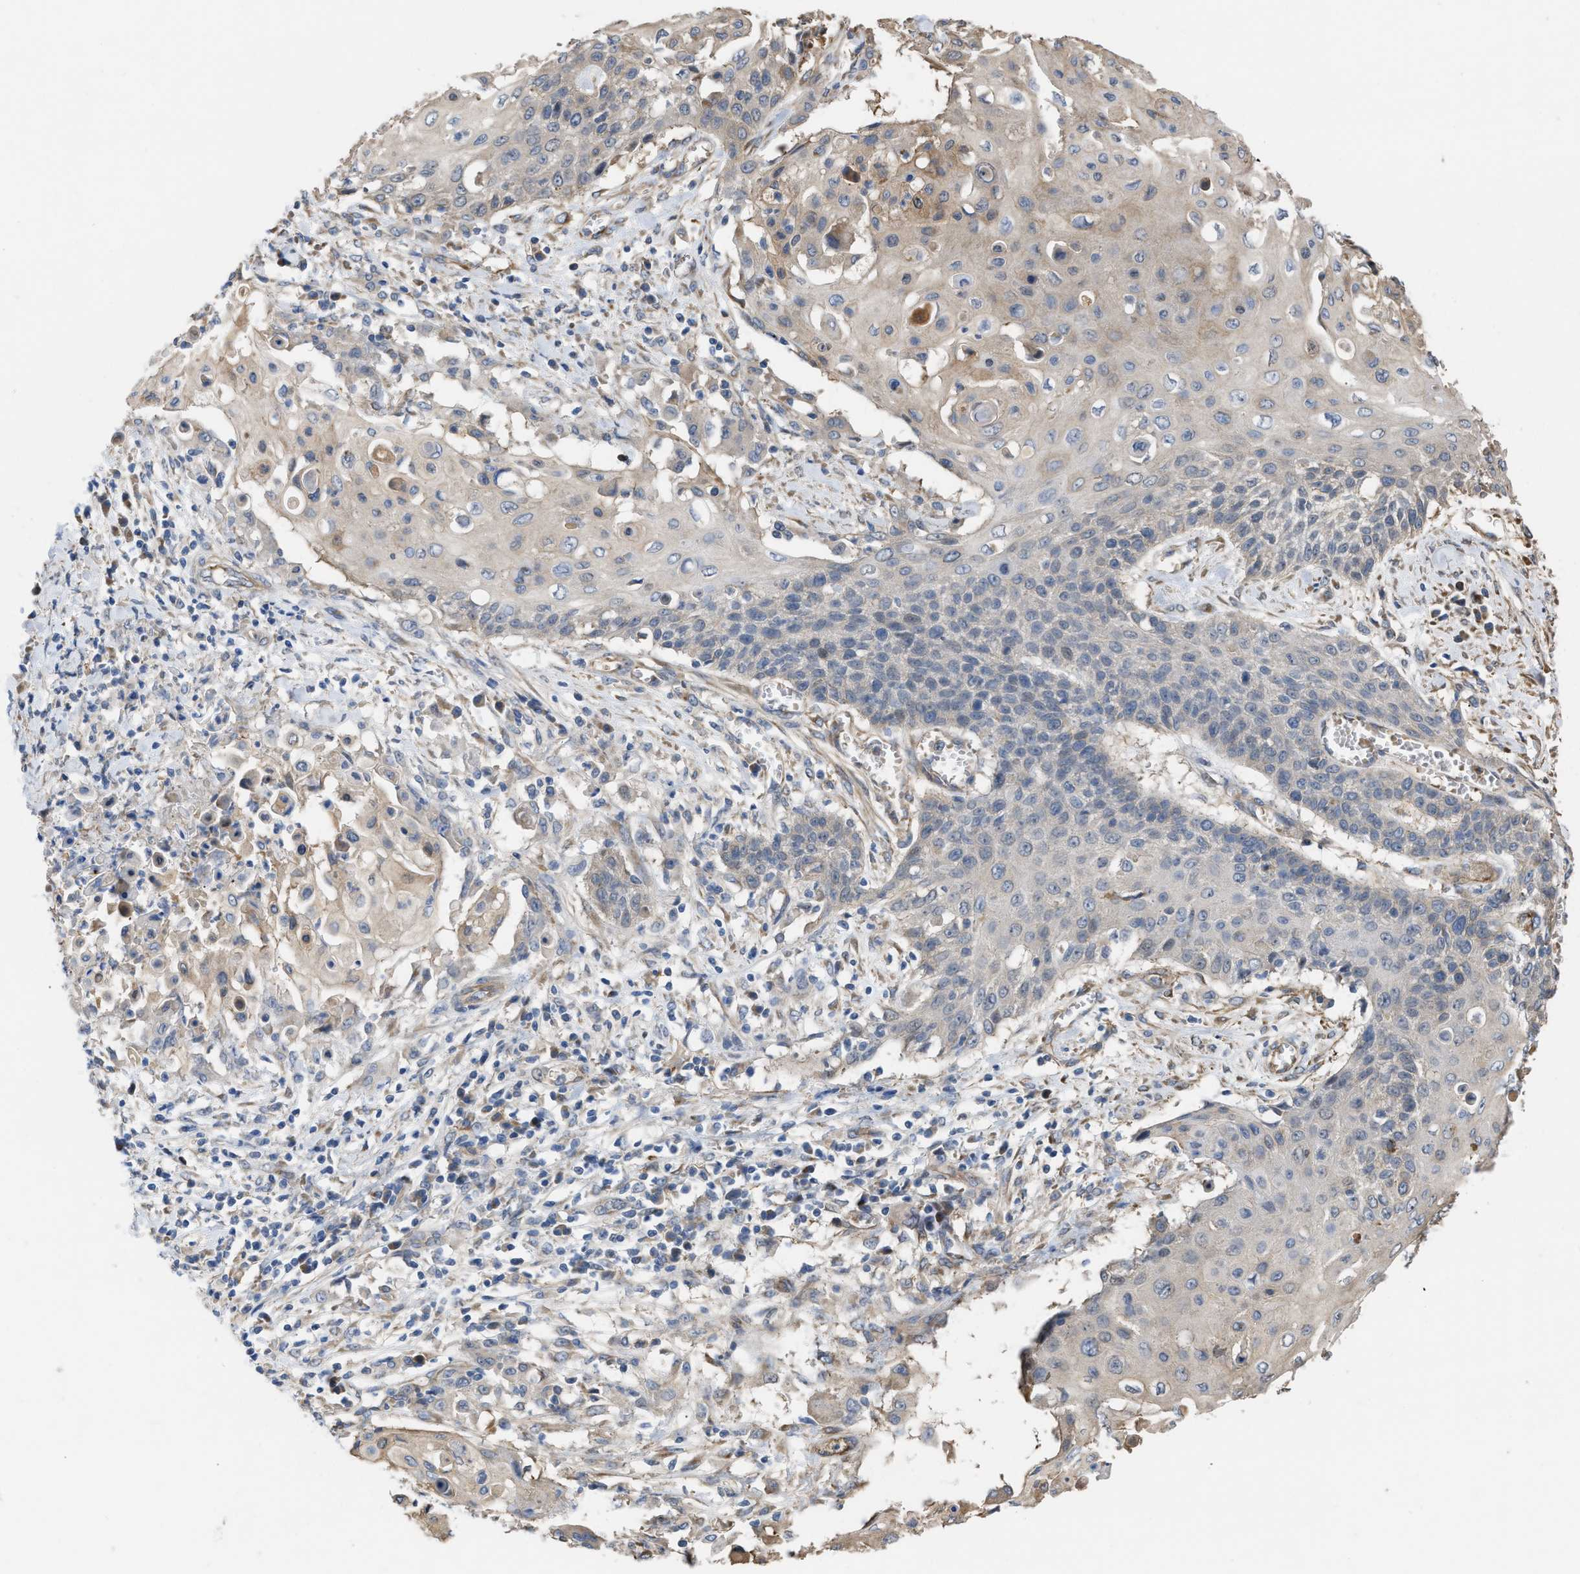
{"staining": {"intensity": "weak", "quantity": "<25%", "location": "cytoplasmic/membranous"}, "tissue": "cervical cancer", "cell_type": "Tumor cells", "image_type": "cancer", "snomed": [{"axis": "morphology", "description": "Squamous cell carcinoma, NOS"}, {"axis": "topography", "description": "Cervix"}], "caption": "This is an immunohistochemistry (IHC) micrograph of human cervical cancer. There is no expression in tumor cells.", "gene": "SLC4A11", "patient": {"sex": "female", "age": 39}}